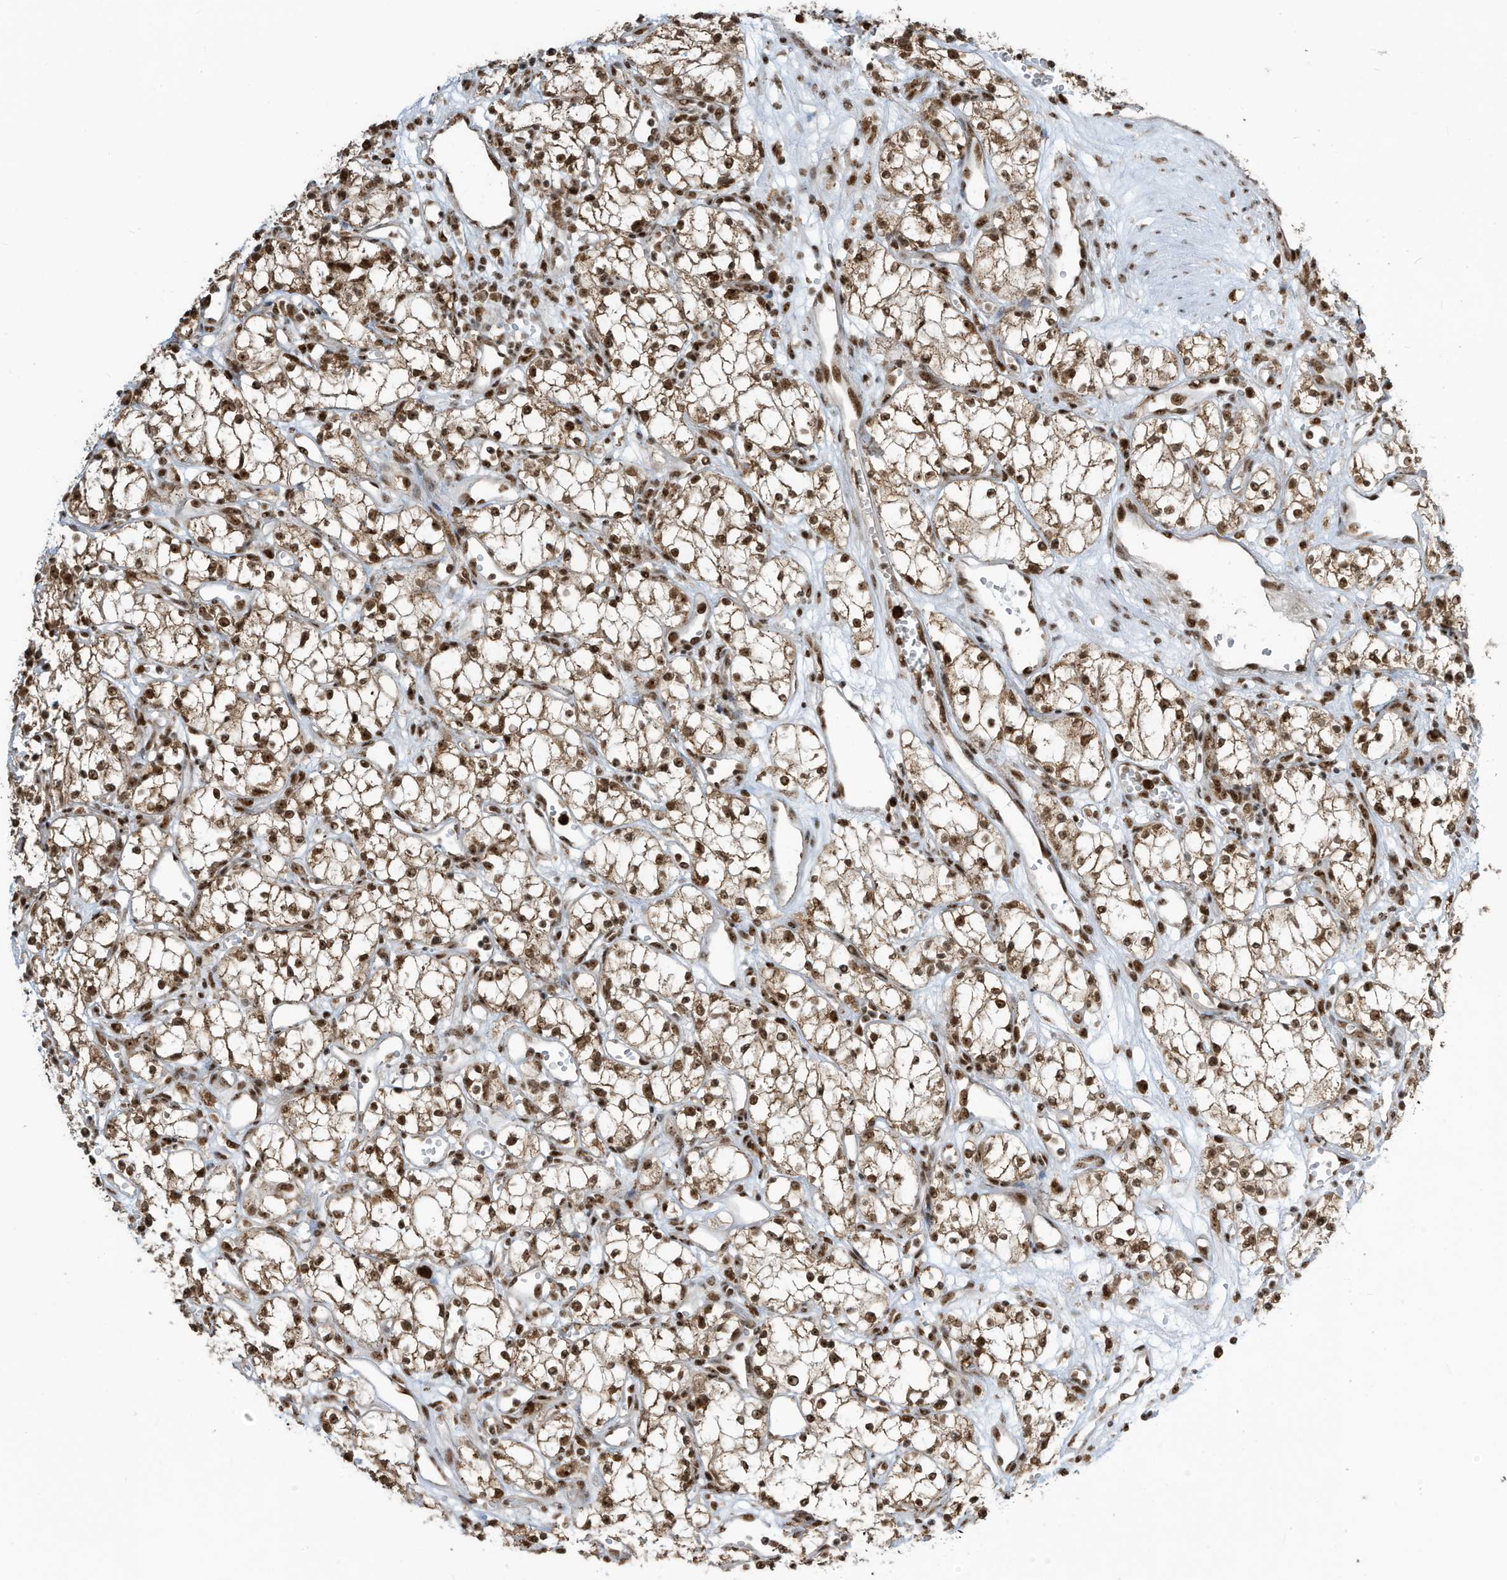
{"staining": {"intensity": "moderate", "quantity": ">75%", "location": "cytoplasmic/membranous,nuclear"}, "tissue": "renal cancer", "cell_type": "Tumor cells", "image_type": "cancer", "snomed": [{"axis": "morphology", "description": "Adenocarcinoma, NOS"}, {"axis": "topography", "description": "Kidney"}], "caption": "This is a micrograph of immunohistochemistry (IHC) staining of renal cancer, which shows moderate positivity in the cytoplasmic/membranous and nuclear of tumor cells.", "gene": "LBH", "patient": {"sex": "male", "age": 59}}